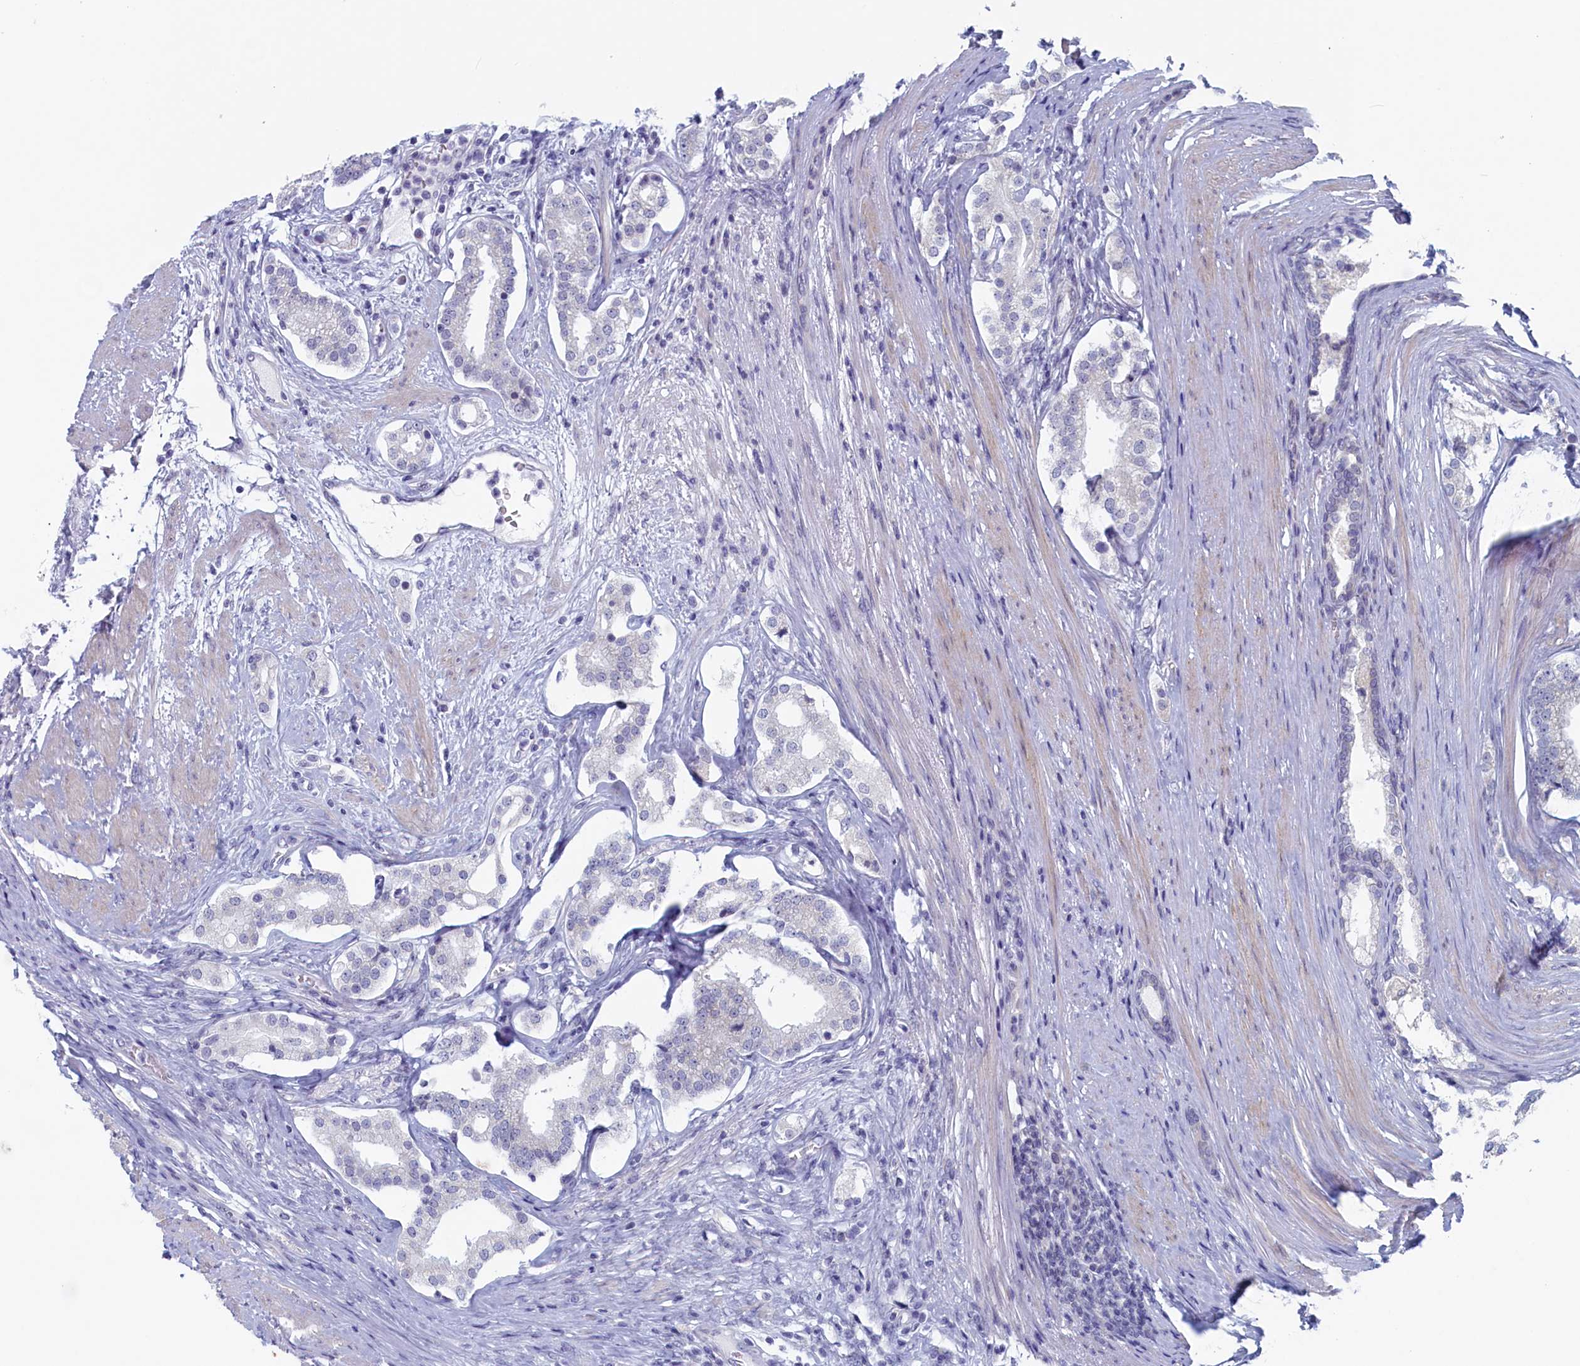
{"staining": {"intensity": "negative", "quantity": "none", "location": "none"}, "tissue": "prostate cancer", "cell_type": "Tumor cells", "image_type": "cancer", "snomed": [{"axis": "morphology", "description": "Adenocarcinoma, High grade"}, {"axis": "topography", "description": "Prostate"}], "caption": "Tumor cells are negative for brown protein staining in adenocarcinoma (high-grade) (prostate).", "gene": "WDR76", "patient": {"sex": "male", "age": 69}}